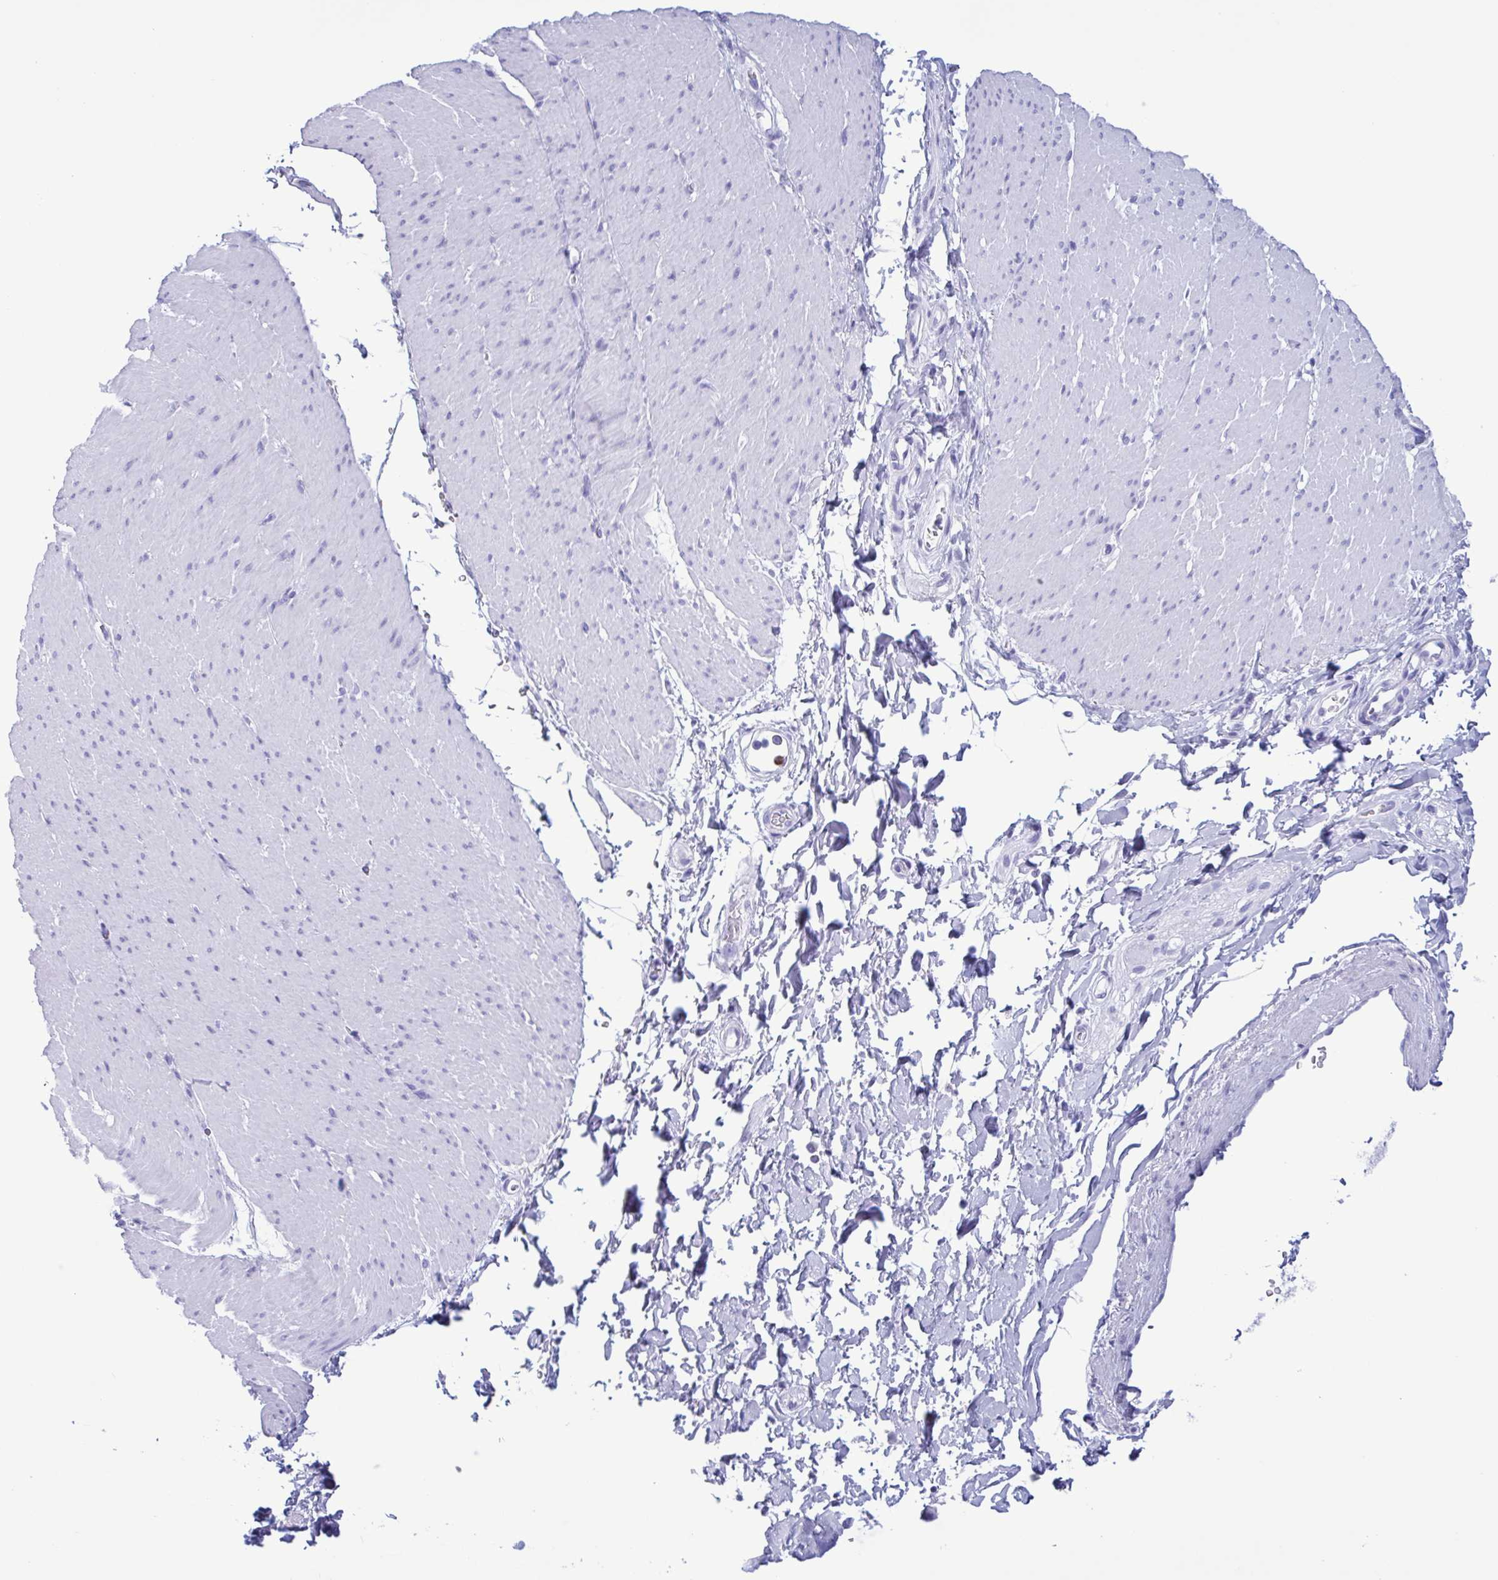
{"staining": {"intensity": "negative", "quantity": "none", "location": "none"}, "tissue": "smooth muscle", "cell_type": "Smooth muscle cells", "image_type": "normal", "snomed": [{"axis": "morphology", "description": "Normal tissue, NOS"}, {"axis": "topography", "description": "Smooth muscle"}, {"axis": "topography", "description": "Rectum"}], "caption": "This is a image of immunohistochemistry staining of normal smooth muscle, which shows no staining in smooth muscle cells. (Brightfield microscopy of DAB immunohistochemistry at high magnification).", "gene": "LTF", "patient": {"sex": "male", "age": 53}}